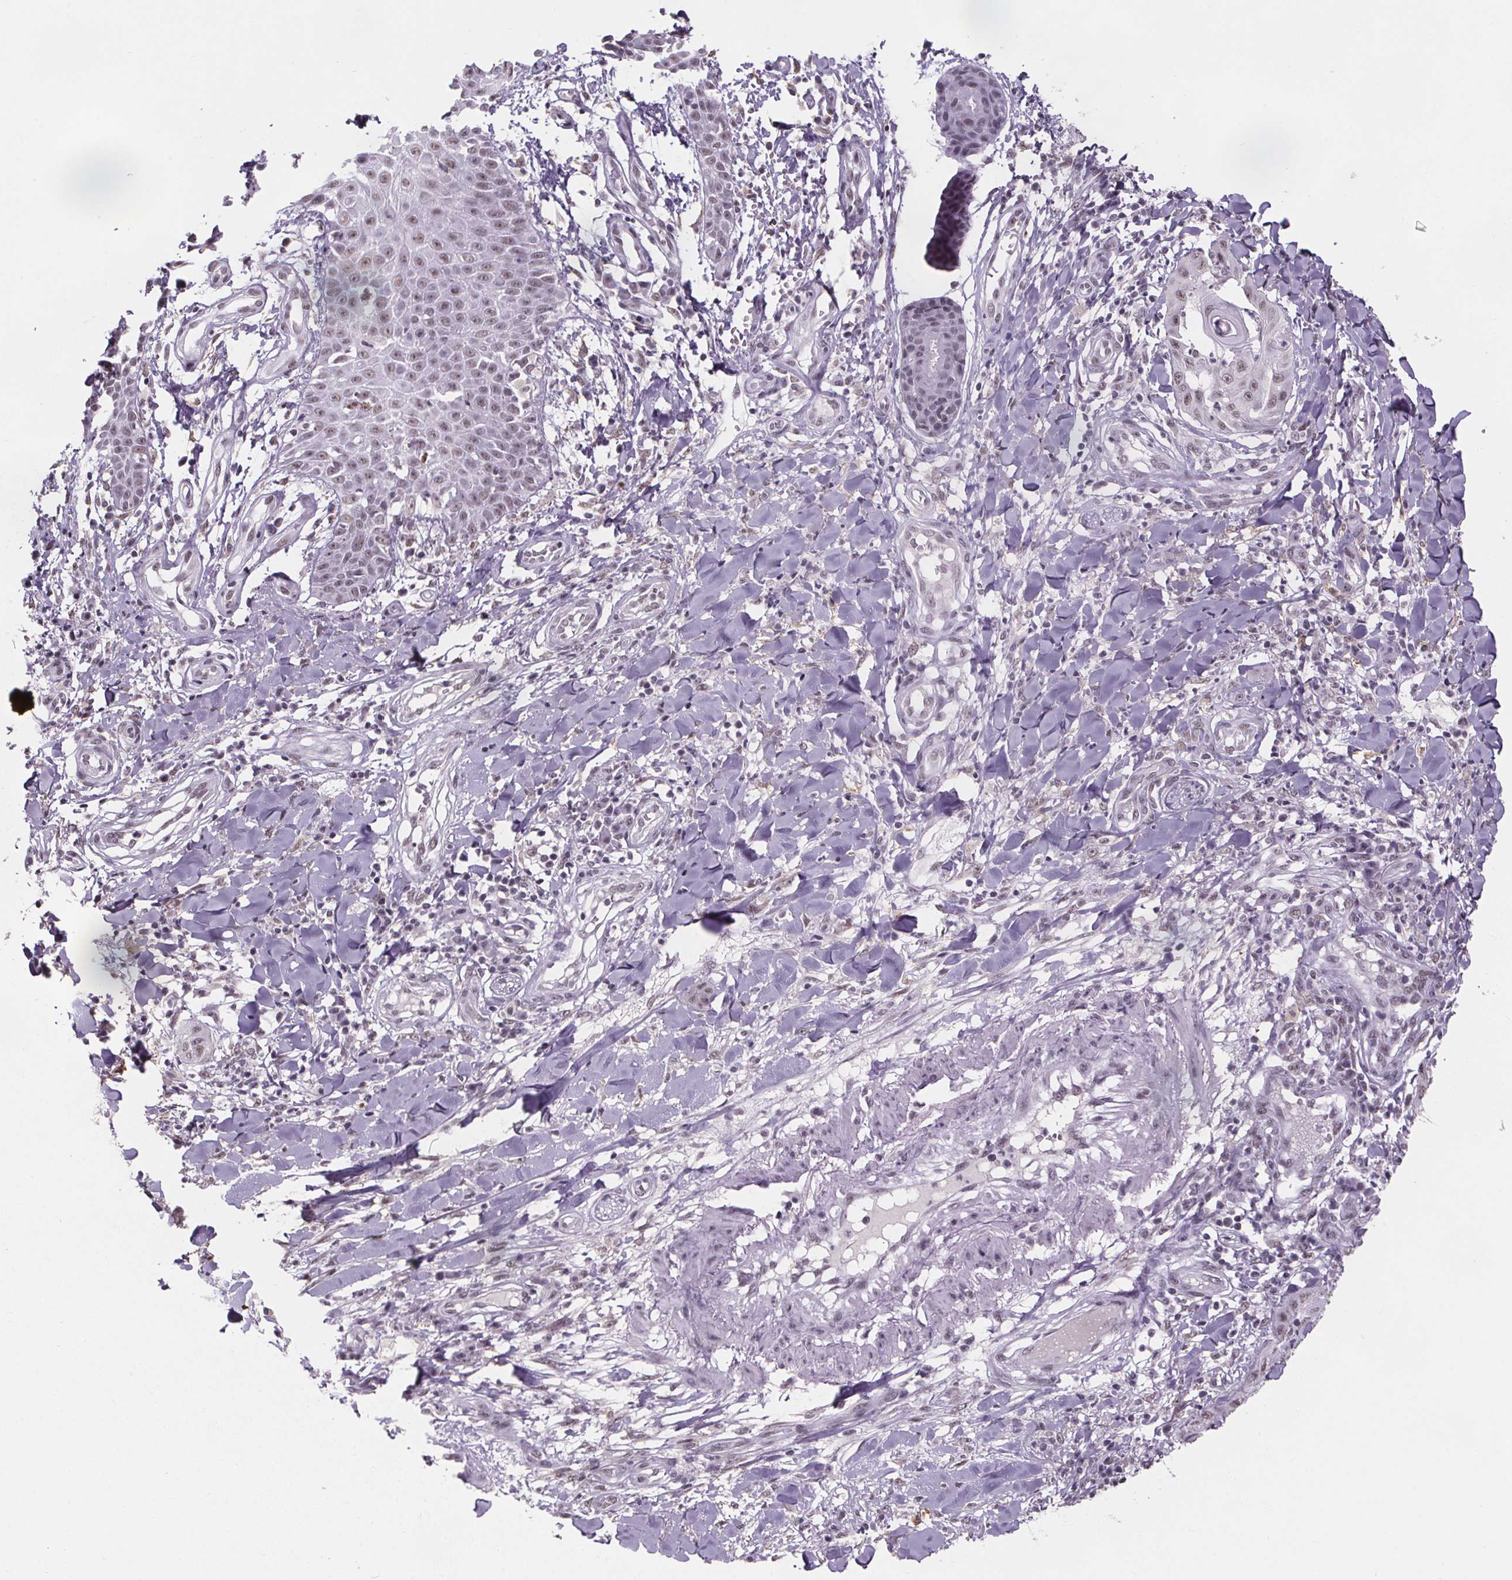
{"staining": {"intensity": "weak", "quantity": ">75%", "location": "nuclear"}, "tissue": "skin cancer", "cell_type": "Tumor cells", "image_type": "cancer", "snomed": [{"axis": "morphology", "description": "Squamous cell carcinoma, NOS"}, {"axis": "topography", "description": "Skin"}], "caption": "Tumor cells exhibit weak nuclear staining in about >75% of cells in skin cancer (squamous cell carcinoma). (DAB (3,3'-diaminobenzidine) IHC with brightfield microscopy, high magnification).", "gene": "ZNF572", "patient": {"sex": "male", "age": 70}}